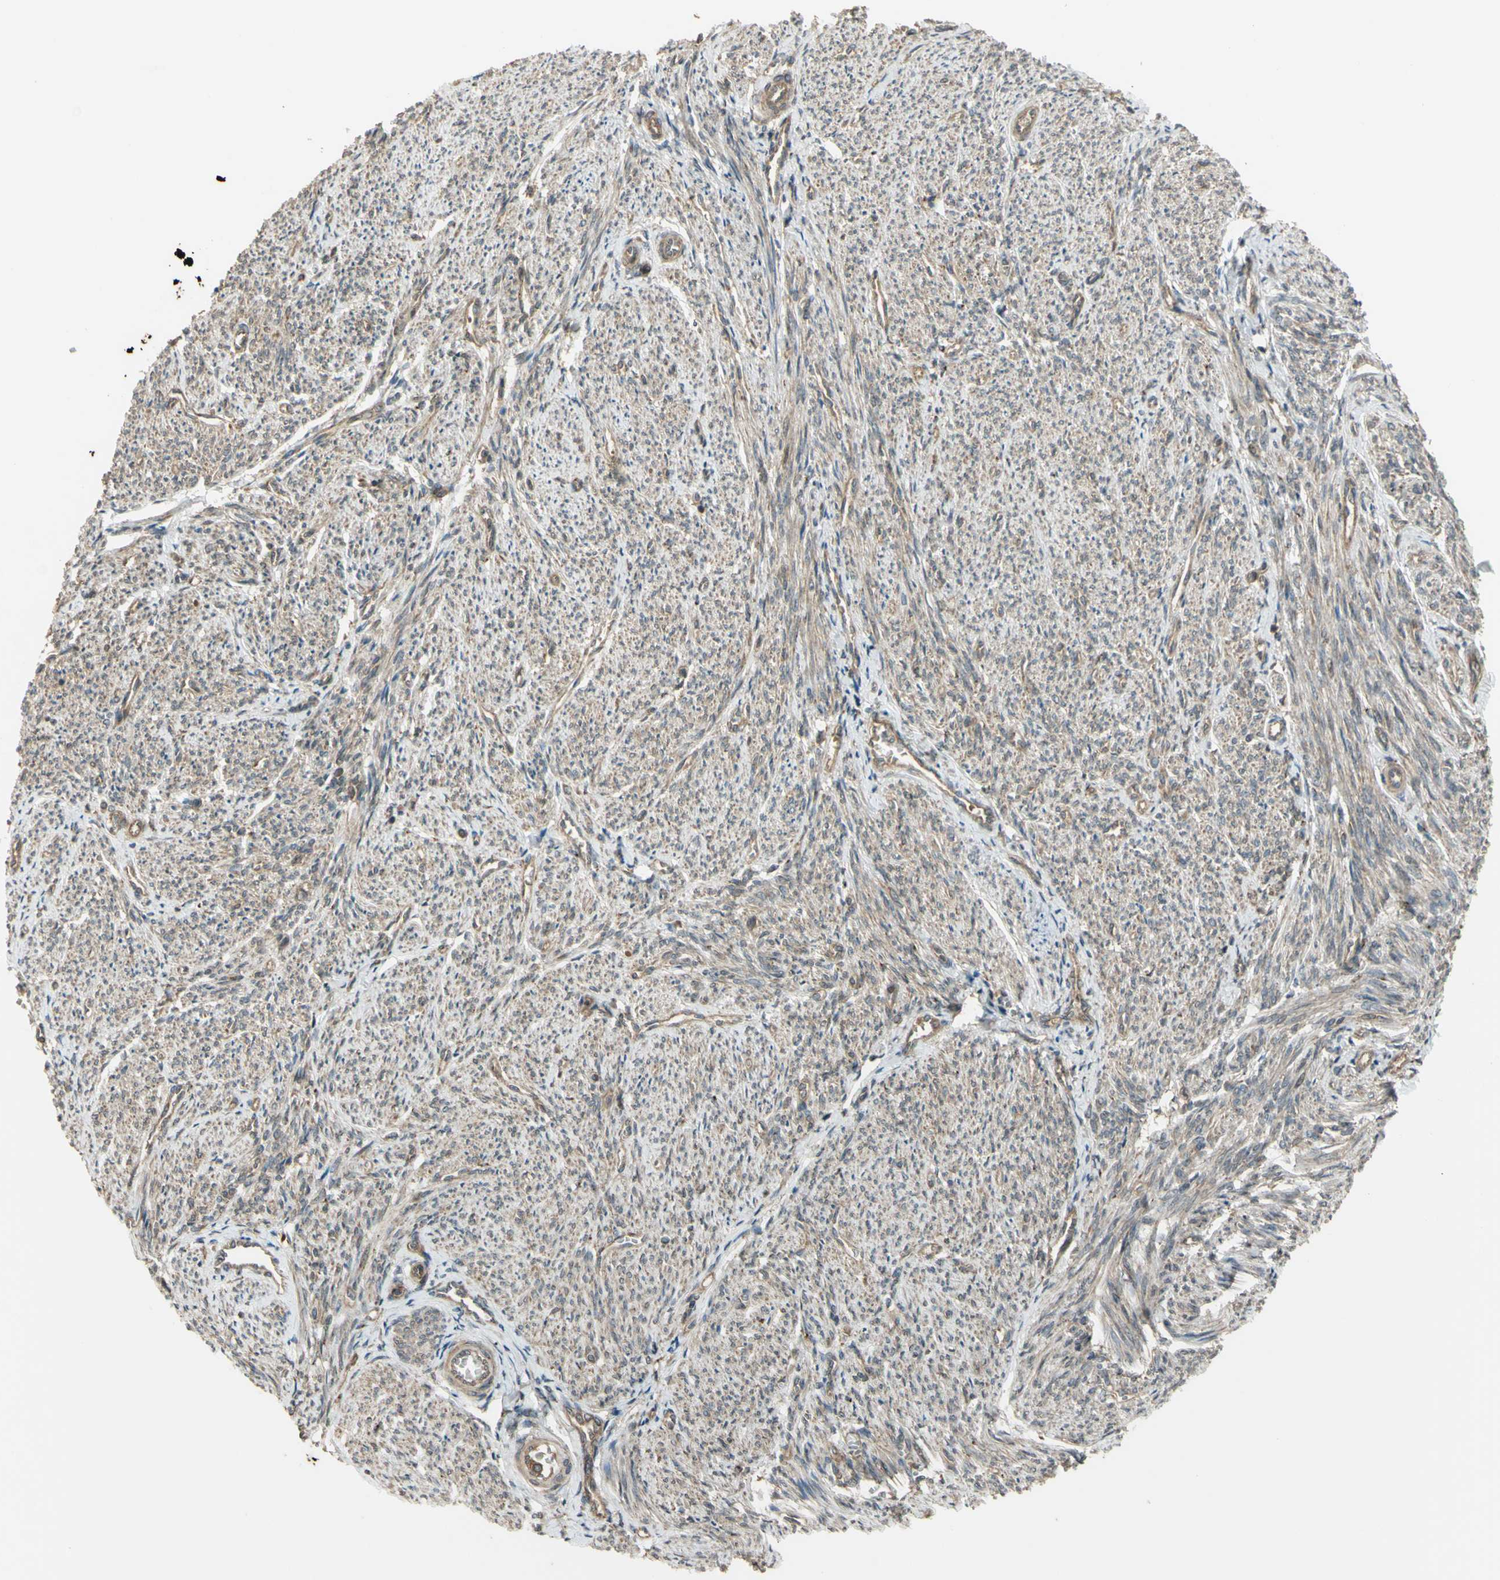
{"staining": {"intensity": "weak", "quantity": "25%-75%", "location": "cytoplasmic/membranous"}, "tissue": "smooth muscle", "cell_type": "Smooth muscle cells", "image_type": "normal", "snomed": [{"axis": "morphology", "description": "Normal tissue, NOS"}, {"axis": "topography", "description": "Smooth muscle"}], "caption": "A brown stain labels weak cytoplasmic/membranous staining of a protein in smooth muscle cells of unremarkable human smooth muscle. (IHC, brightfield microscopy, high magnification).", "gene": "FLII", "patient": {"sex": "female", "age": 65}}